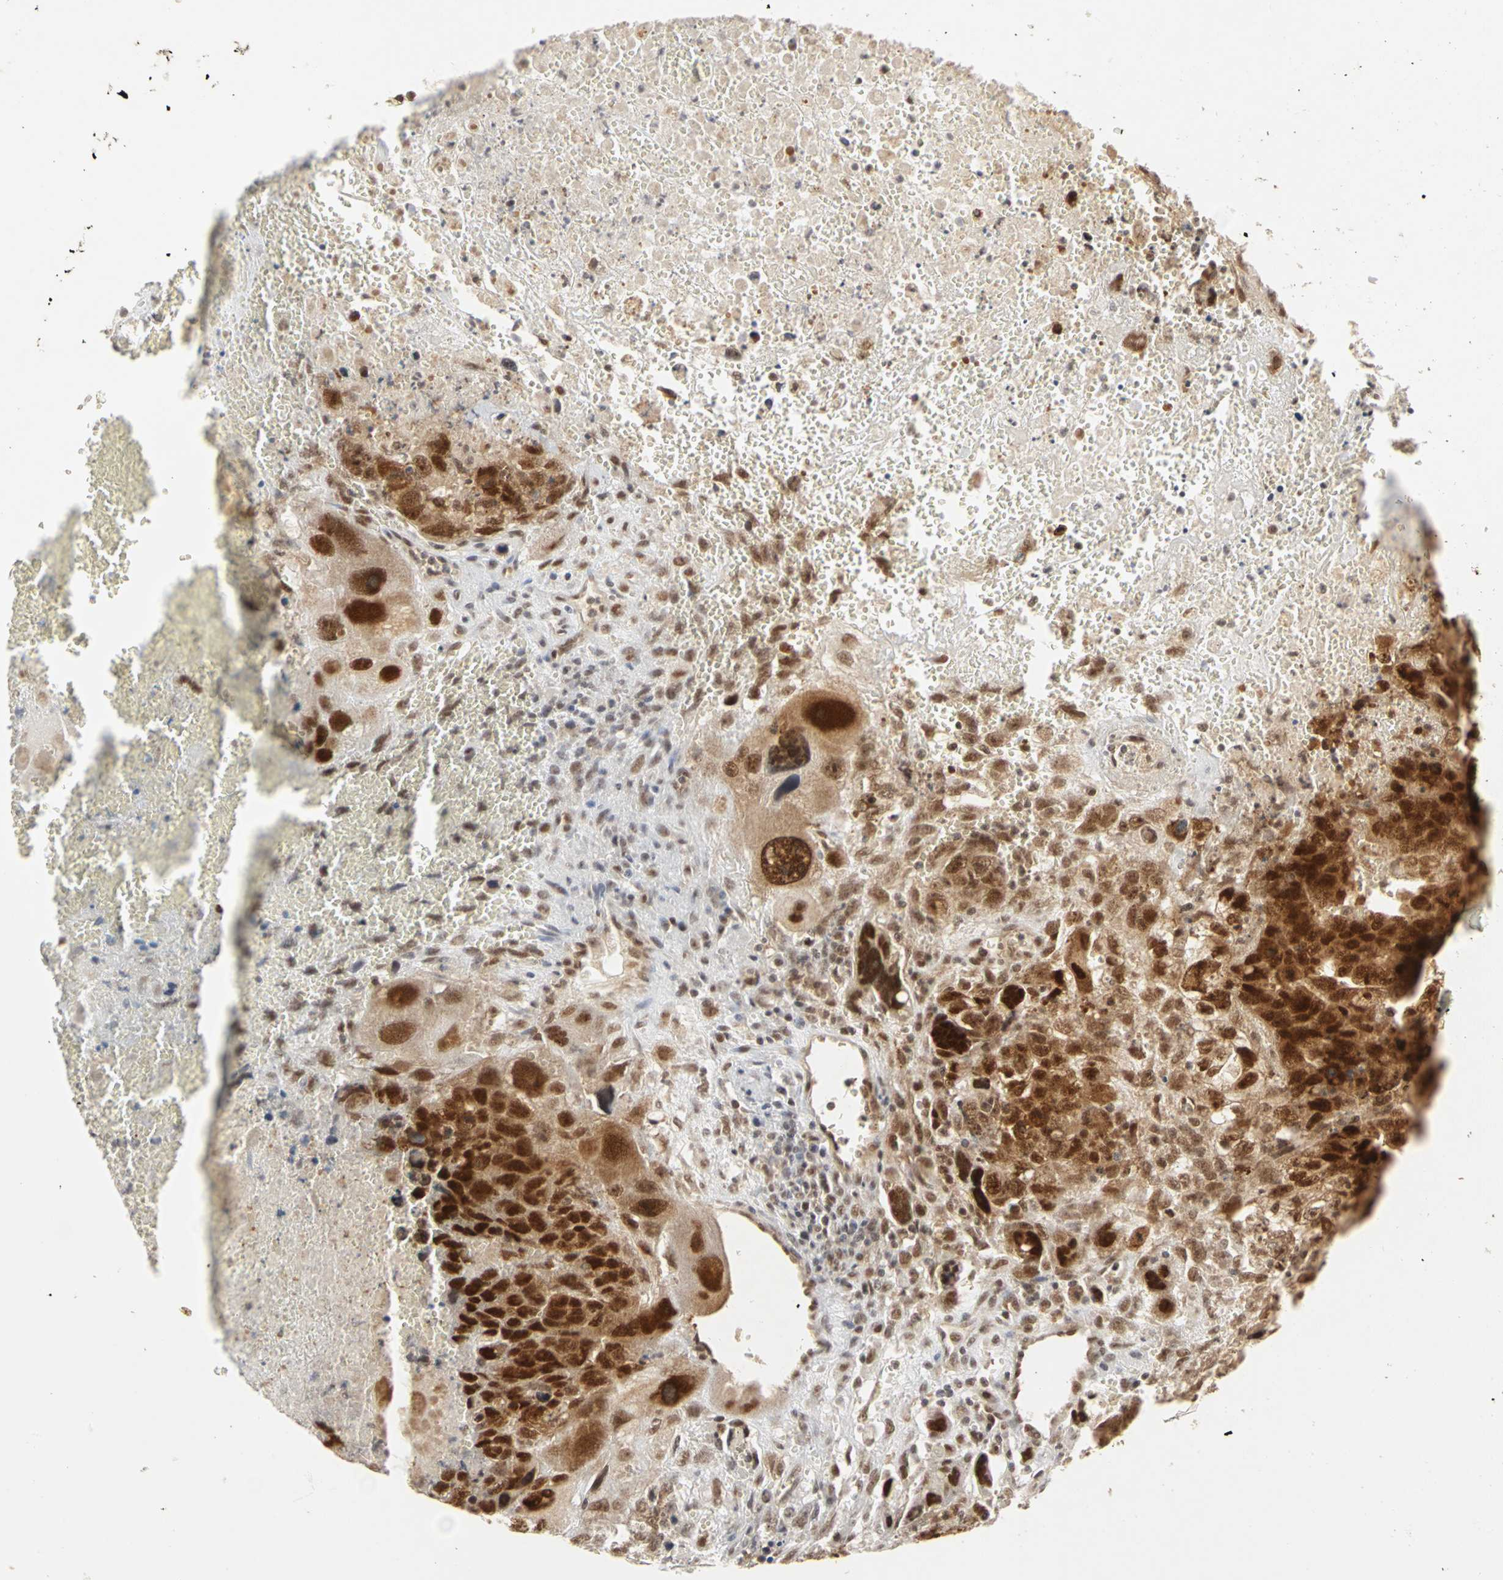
{"staining": {"intensity": "strong", "quantity": ">75%", "location": "cytoplasmic/membranous,nuclear"}, "tissue": "testis cancer", "cell_type": "Tumor cells", "image_type": "cancer", "snomed": [{"axis": "morphology", "description": "Carcinoma, Embryonal, NOS"}, {"axis": "topography", "description": "Testis"}], "caption": "Embryonal carcinoma (testis) stained with a brown dye reveals strong cytoplasmic/membranous and nuclear positive positivity in approximately >75% of tumor cells.", "gene": "CSNK2B", "patient": {"sex": "male", "age": 28}}